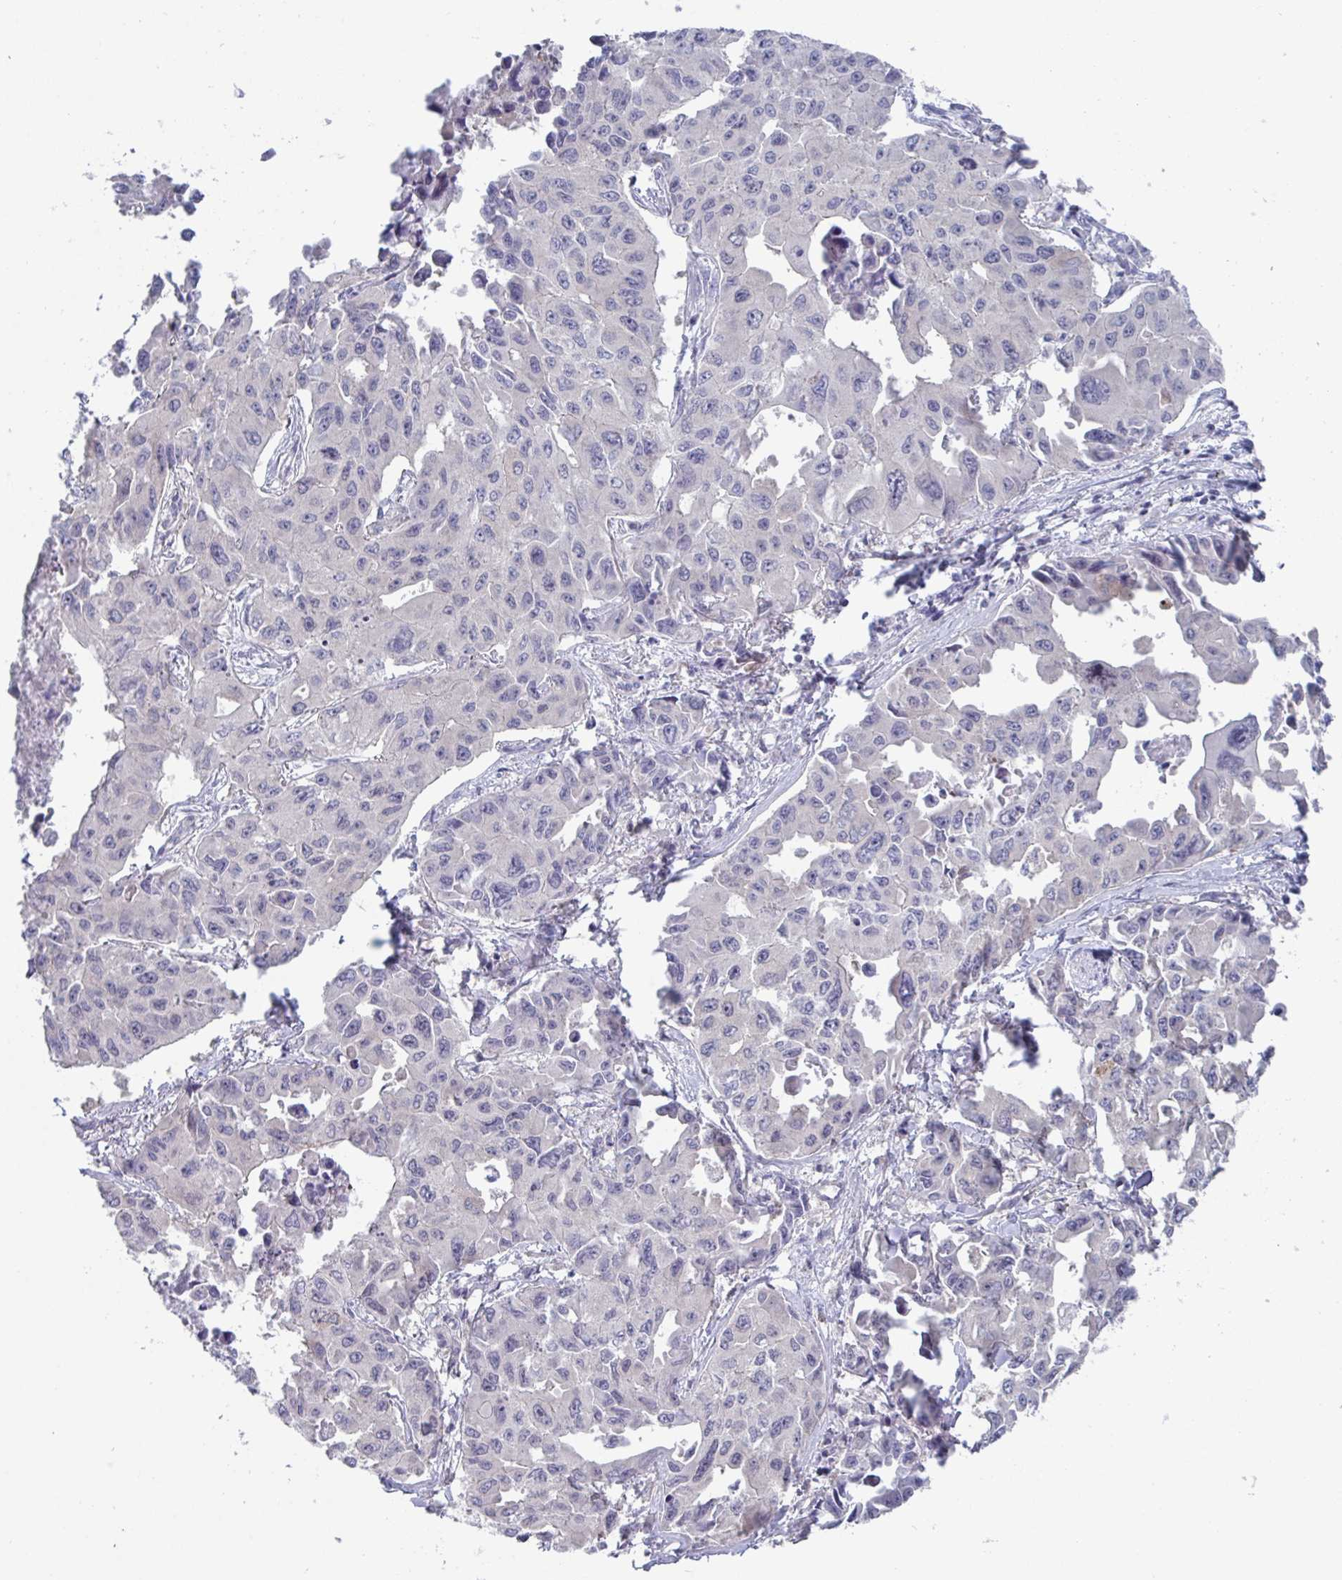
{"staining": {"intensity": "negative", "quantity": "none", "location": "none"}, "tissue": "lung cancer", "cell_type": "Tumor cells", "image_type": "cancer", "snomed": [{"axis": "morphology", "description": "Adenocarcinoma, NOS"}, {"axis": "topography", "description": "Lung"}], "caption": "Immunohistochemical staining of lung adenocarcinoma displays no significant staining in tumor cells.", "gene": "STK26", "patient": {"sex": "male", "age": 64}}